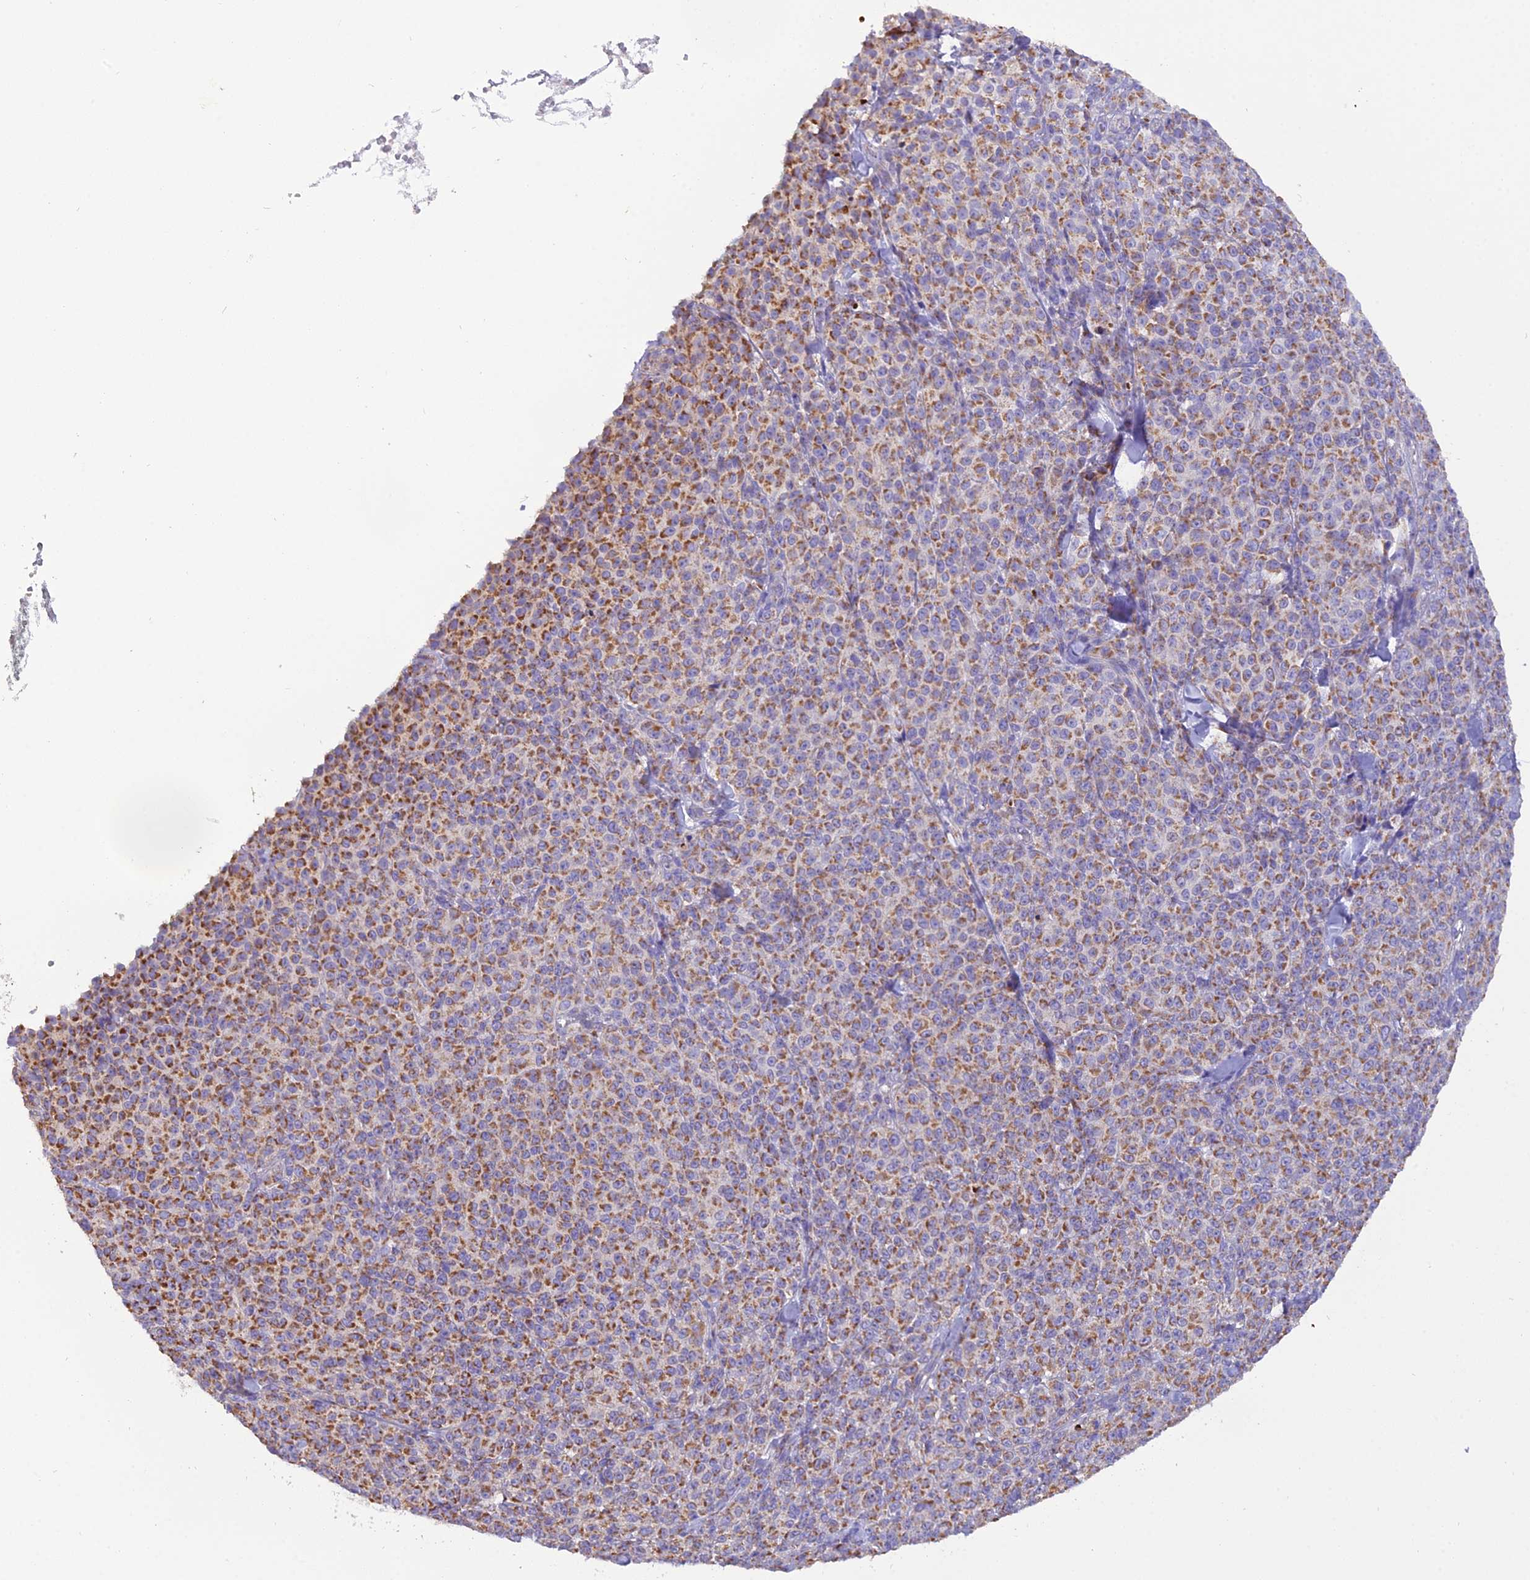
{"staining": {"intensity": "moderate", "quantity": ">75%", "location": "cytoplasmic/membranous"}, "tissue": "melanoma", "cell_type": "Tumor cells", "image_type": "cancer", "snomed": [{"axis": "morphology", "description": "Normal tissue, NOS"}, {"axis": "morphology", "description": "Malignant melanoma, NOS"}, {"axis": "topography", "description": "Skin"}], "caption": "Protein expression analysis of human melanoma reveals moderate cytoplasmic/membranous positivity in about >75% of tumor cells.", "gene": "GPD1", "patient": {"sex": "female", "age": 34}}